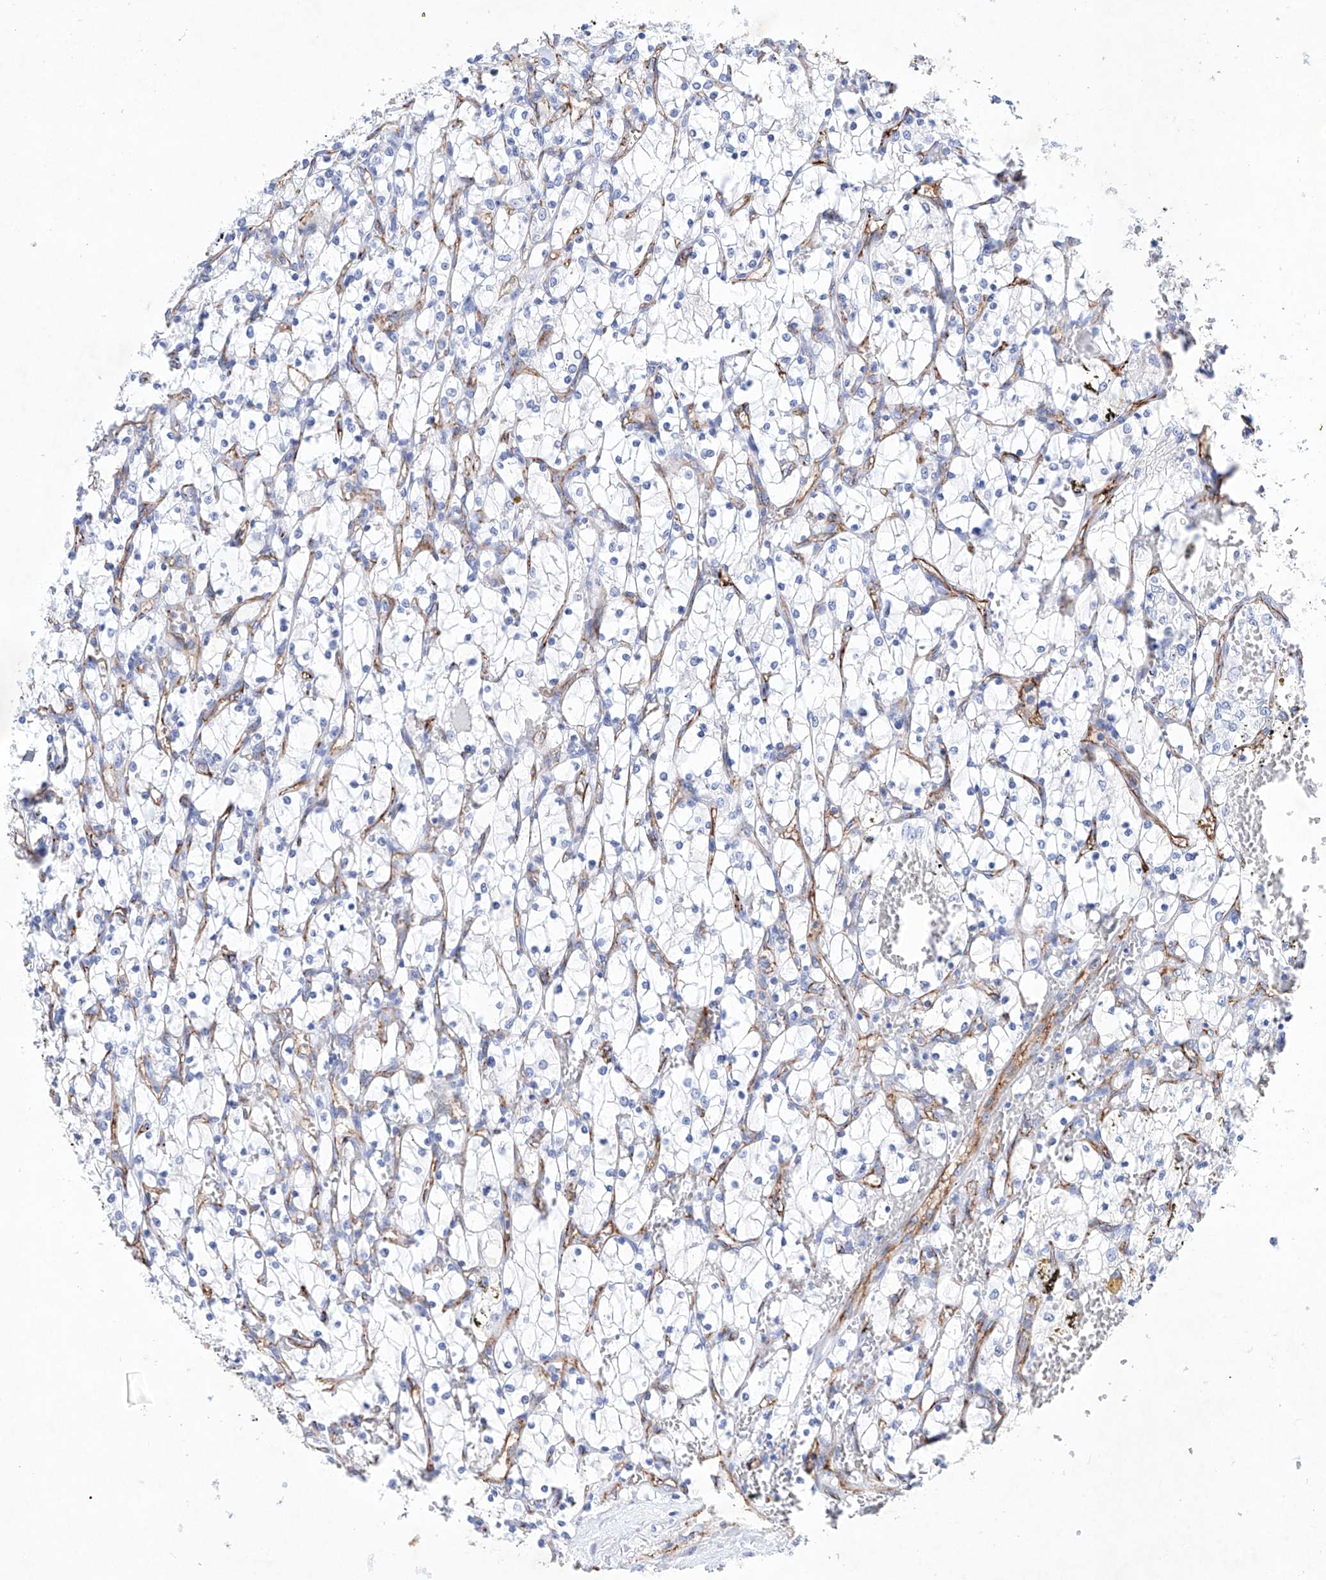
{"staining": {"intensity": "negative", "quantity": "none", "location": "none"}, "tissue": "renal cancer", "cell_type": "Tumor cells", "image_type": "cancer", "snomed": [{"axis": "morphology", "description": "Adenocarcinoma, NOS"}, {"axis": "topography", "description": "Kidney"}], "caption": "A histopathology image of adenocarcinoma (renal) stained for a protein reveals no brown staining in tumor cells. (Stains: DAB immunohistochemistry with hematoxylin counter stain, Microscopy: brightfield microscopy at high magnification).", "gene": "ETV7", "patient": {"sex": "female", "age": 69}}